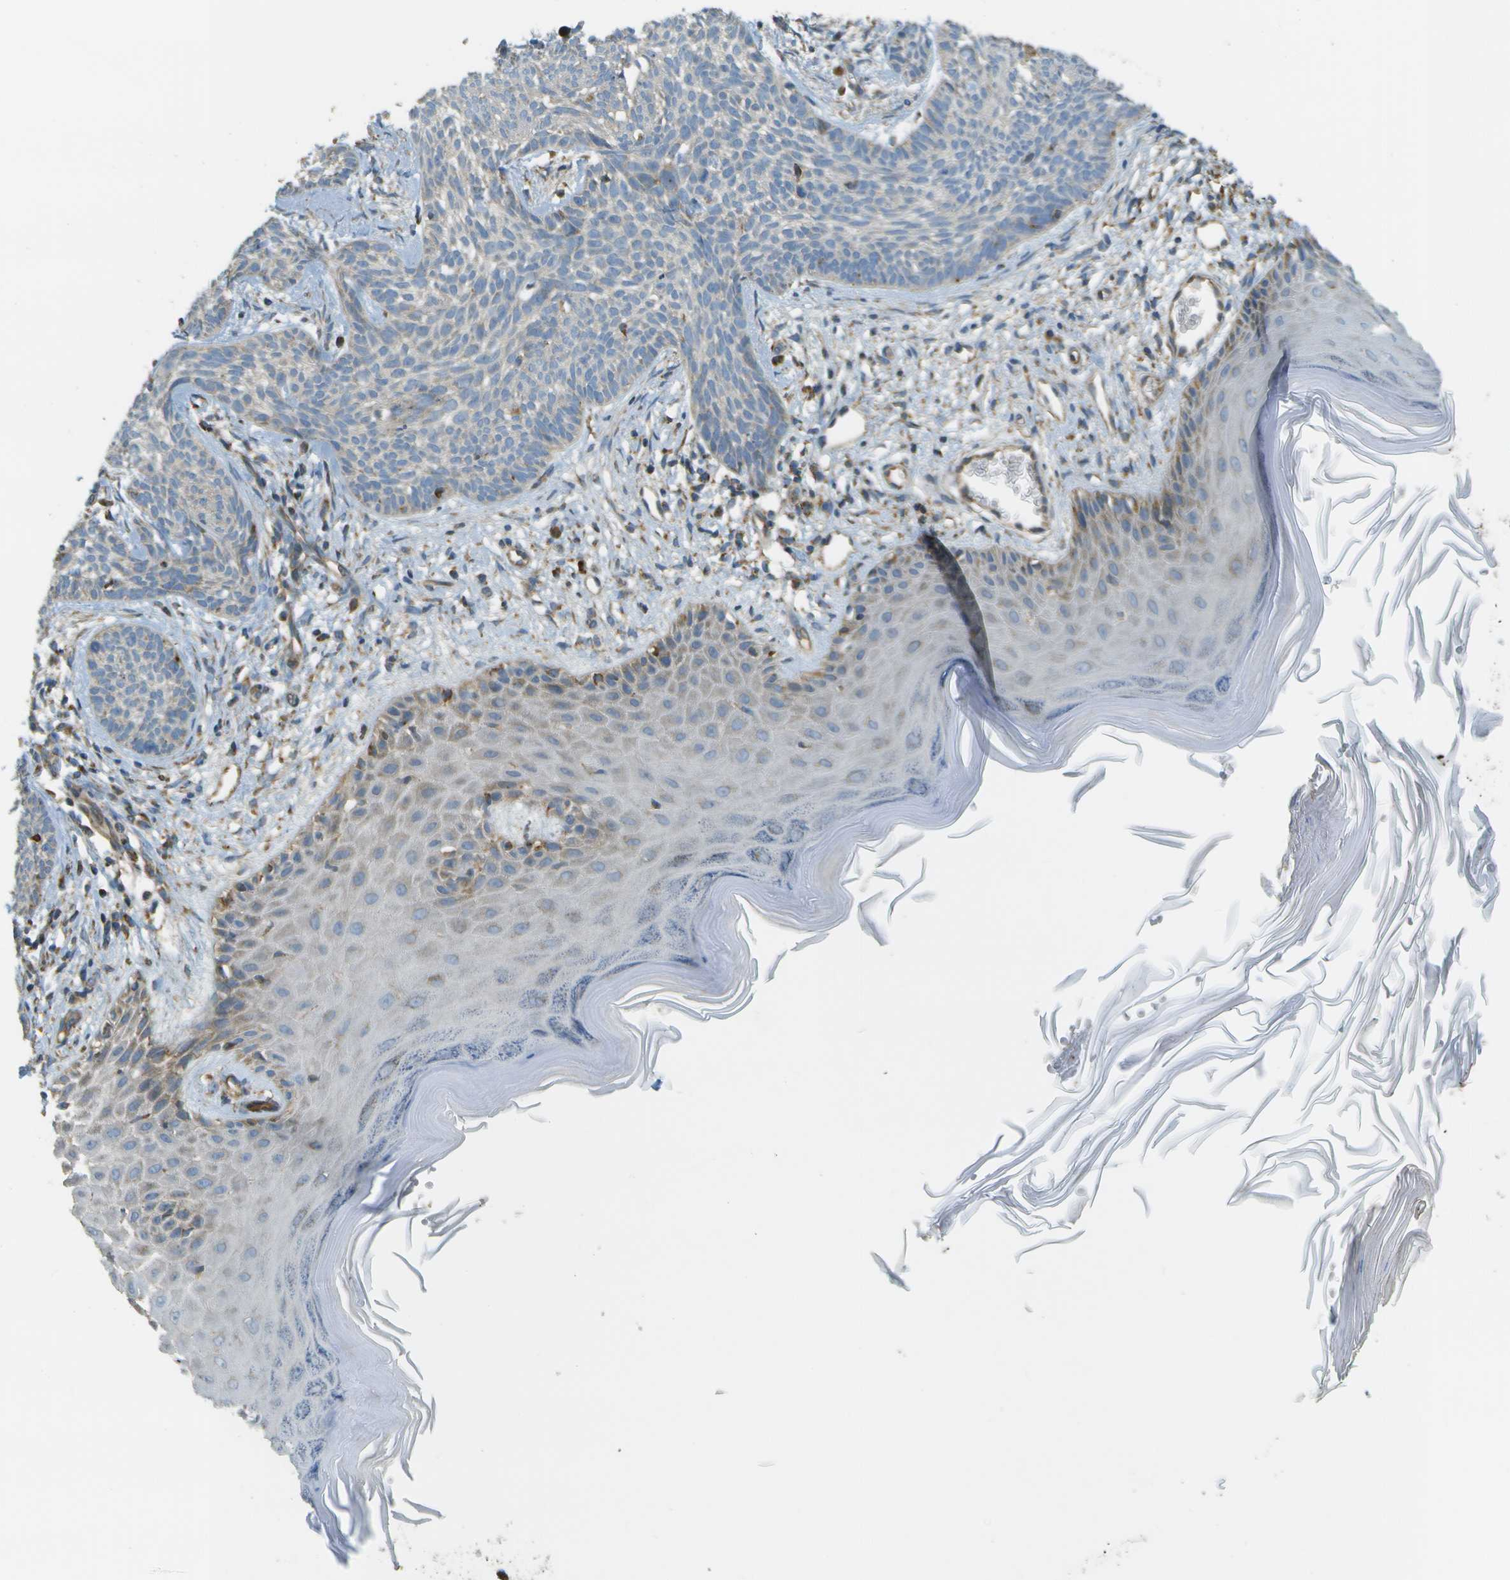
{"staining": {"intensity": "weak", "quantity": "25%-75%", "location": "cytoplasmic/membranous"}, "tissue": "skin cancer", "cell_type": "Tumor cells", "image_type": "cancer", "snomed": [{"axis": "morphology", "description": "Basal cell carcinoma"}, {"axis": "topography", "description": "Skin"}], "caption": "Tumor cells display low levels of weak cytoplasmic/membranous expression in approximately 25%-75% of cells in human basal cell carcinoma (skin).", "gene": "NRK", "patient": {"sex": "female", "age": 59}}